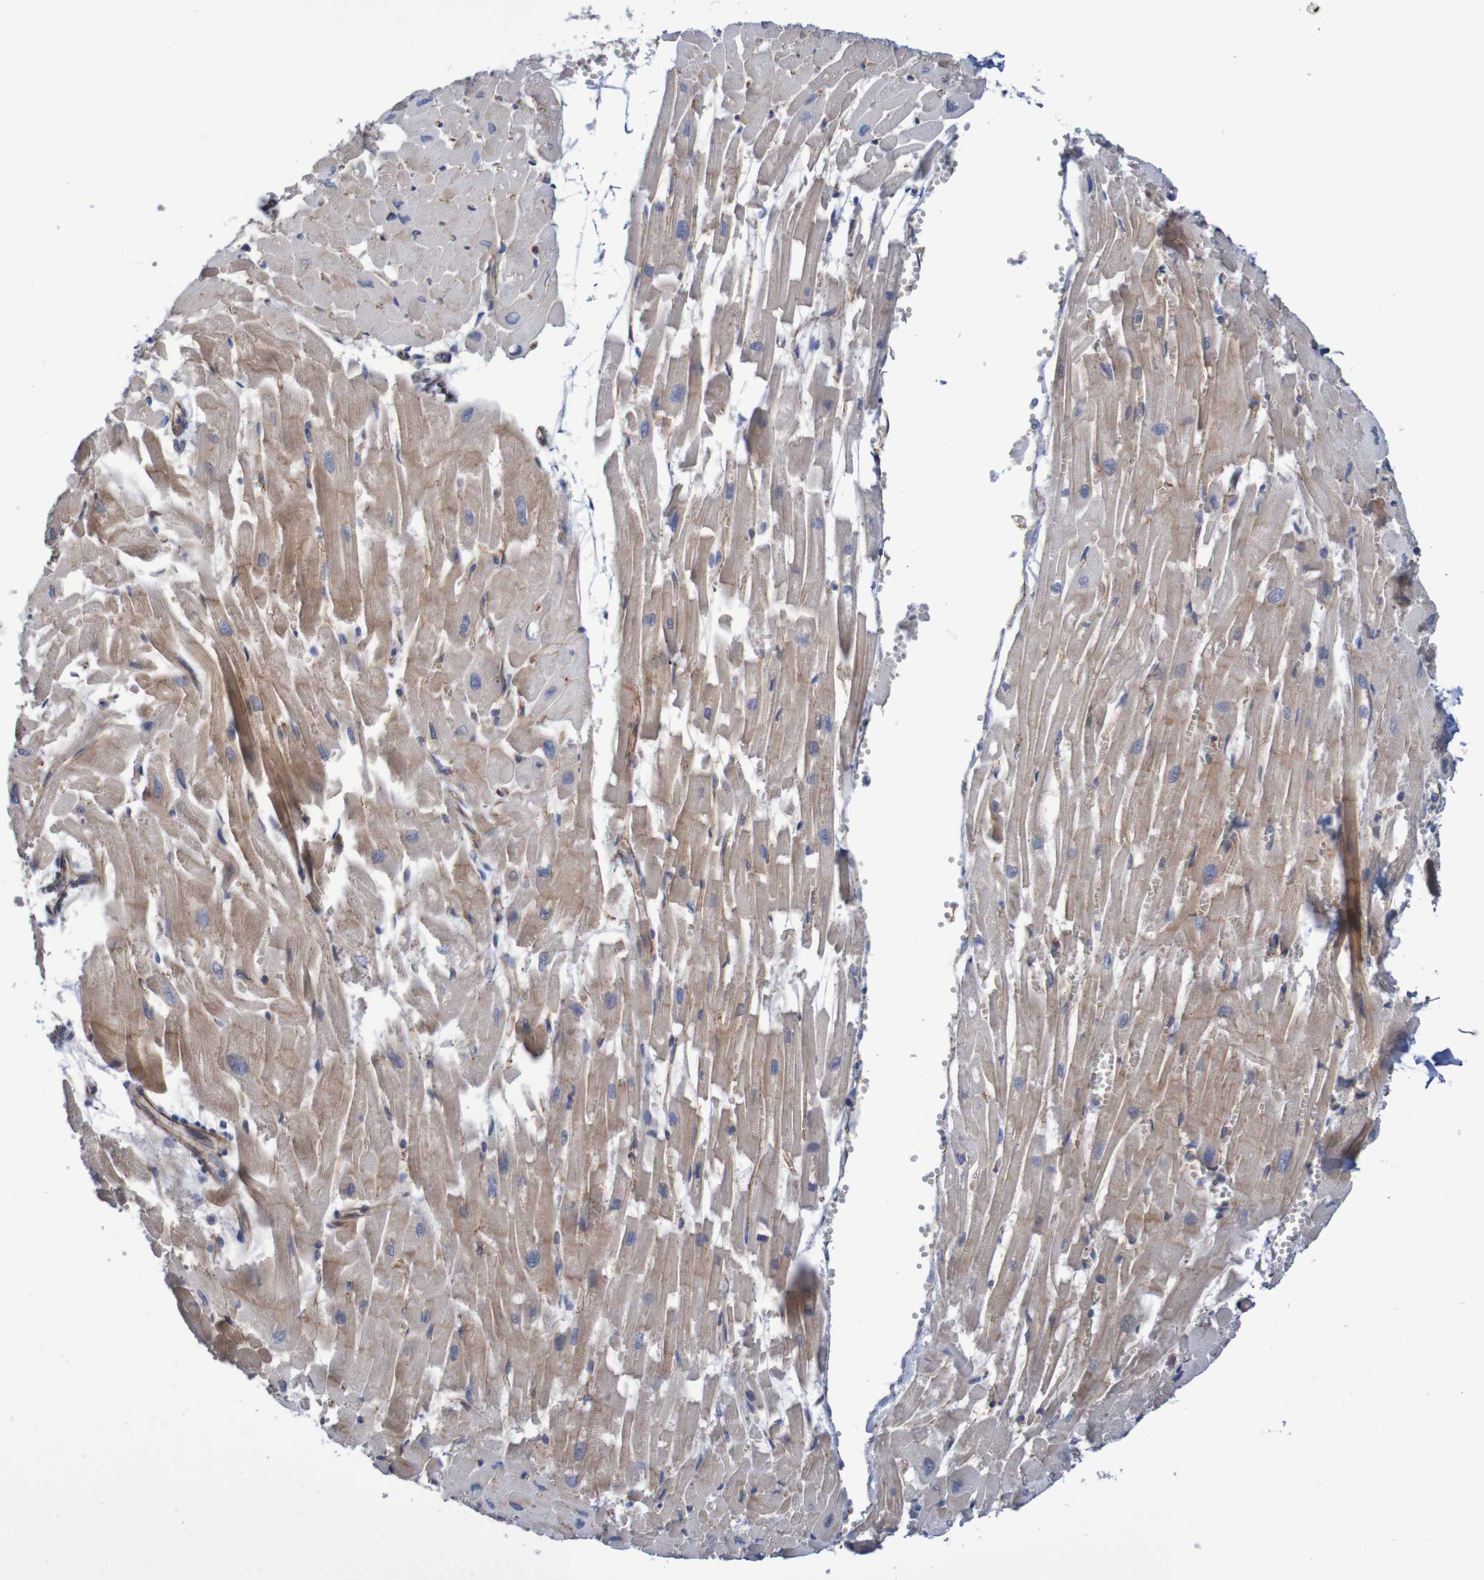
{"staining": {"intensity": "moderate", "quantity": "25%-75%", "location": "cytoplasmic/membranous"}, "tissue": "heart muscle", "cell_type": "Cardiomyocytes", "image_type": "normal", "snomed": [{"axis": "morphology", "description": "Normal tissue, NOS"}, {"axis": "topography", "description": "Heart"}], "caption": "Cardiomyocytes display medium levels of moderate cytoplasmic/membranous expression in about 25%-75% of cells in normal heart muscle.", "gene": "NECTIN2", "patient": {"sex": "female", "age": 19}}